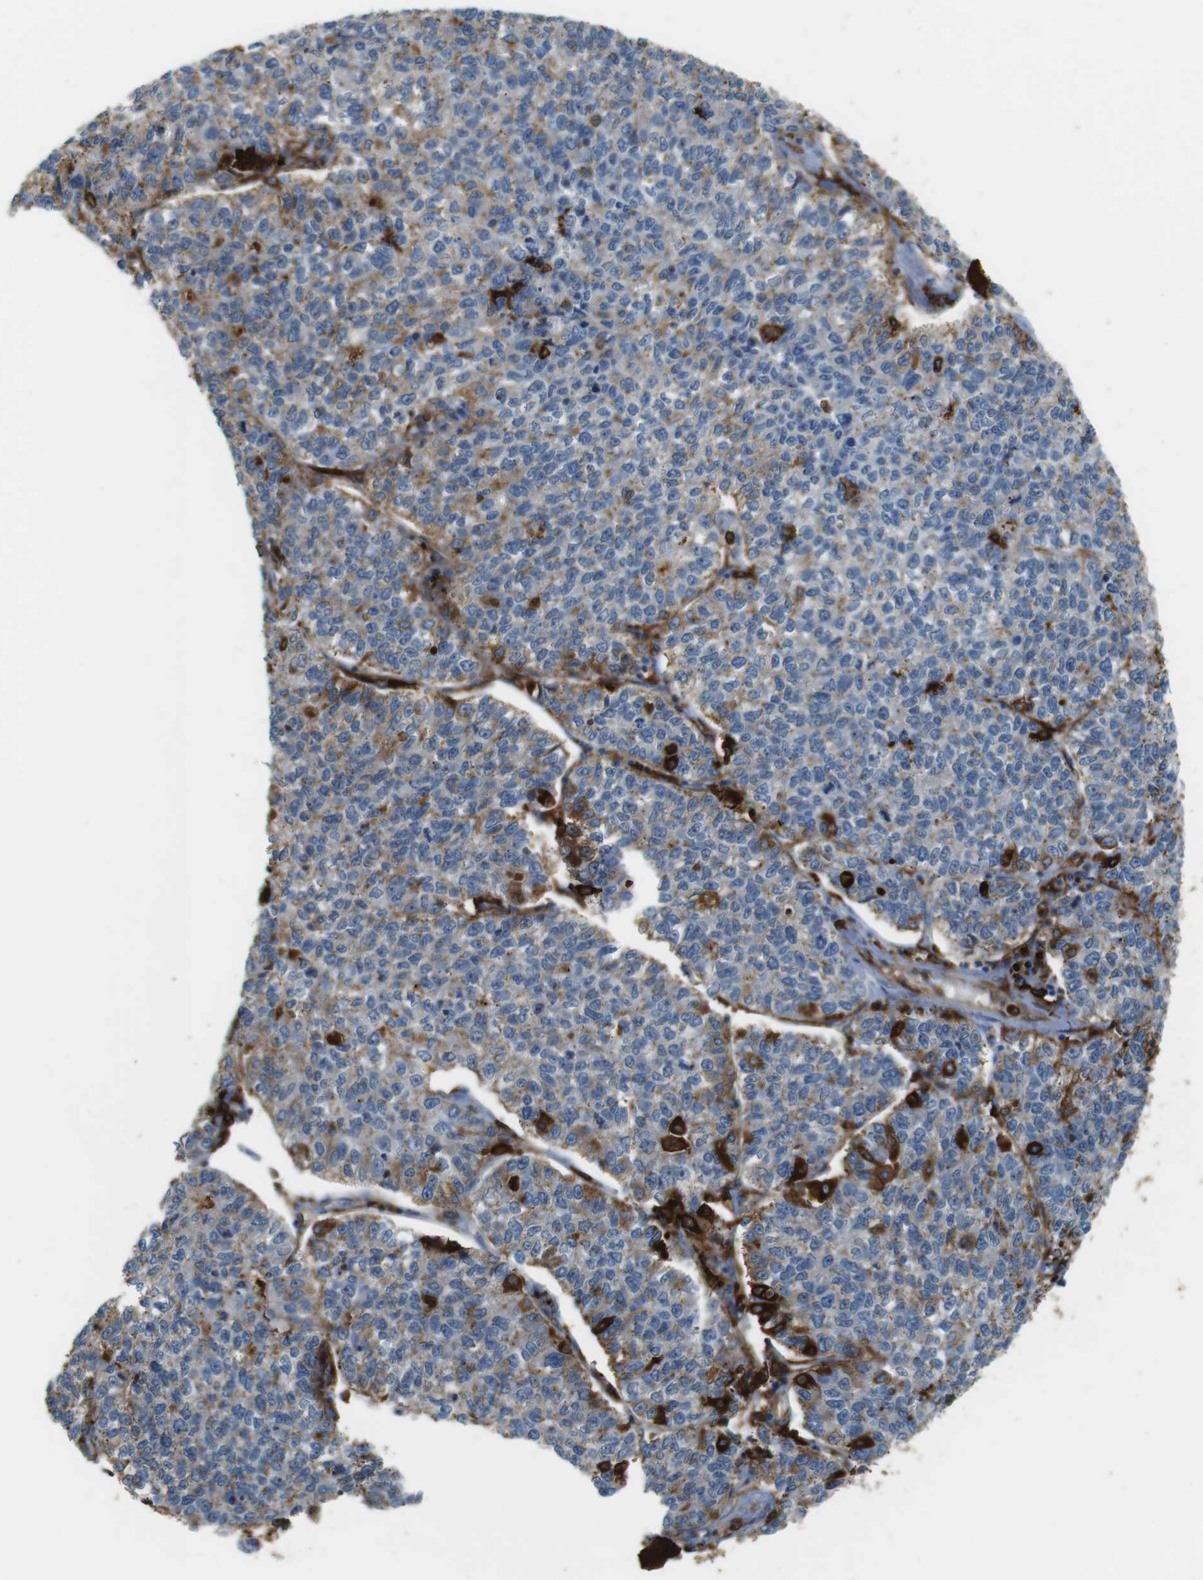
{"staining": {"intensity": "weak", "quantity": "25%-75%", "location": "cytoplasmic/membranous"}, "tissue": "lung cancer", "cell_type": "Tumor cells", "image_type": "cancer", "snomed": [{"axis": "morphology", "description": "Adenocarcinoma, NOS"}, {"axis": "topography", "description": "Lung"}], "caption": "A micrograph of lung cancer stained for a protein displays weak cytoplasmic/membranous brown staining in tumor cells.", "gene": "HLA-DRA", "patient": {"sex": "male", "age": 49}}